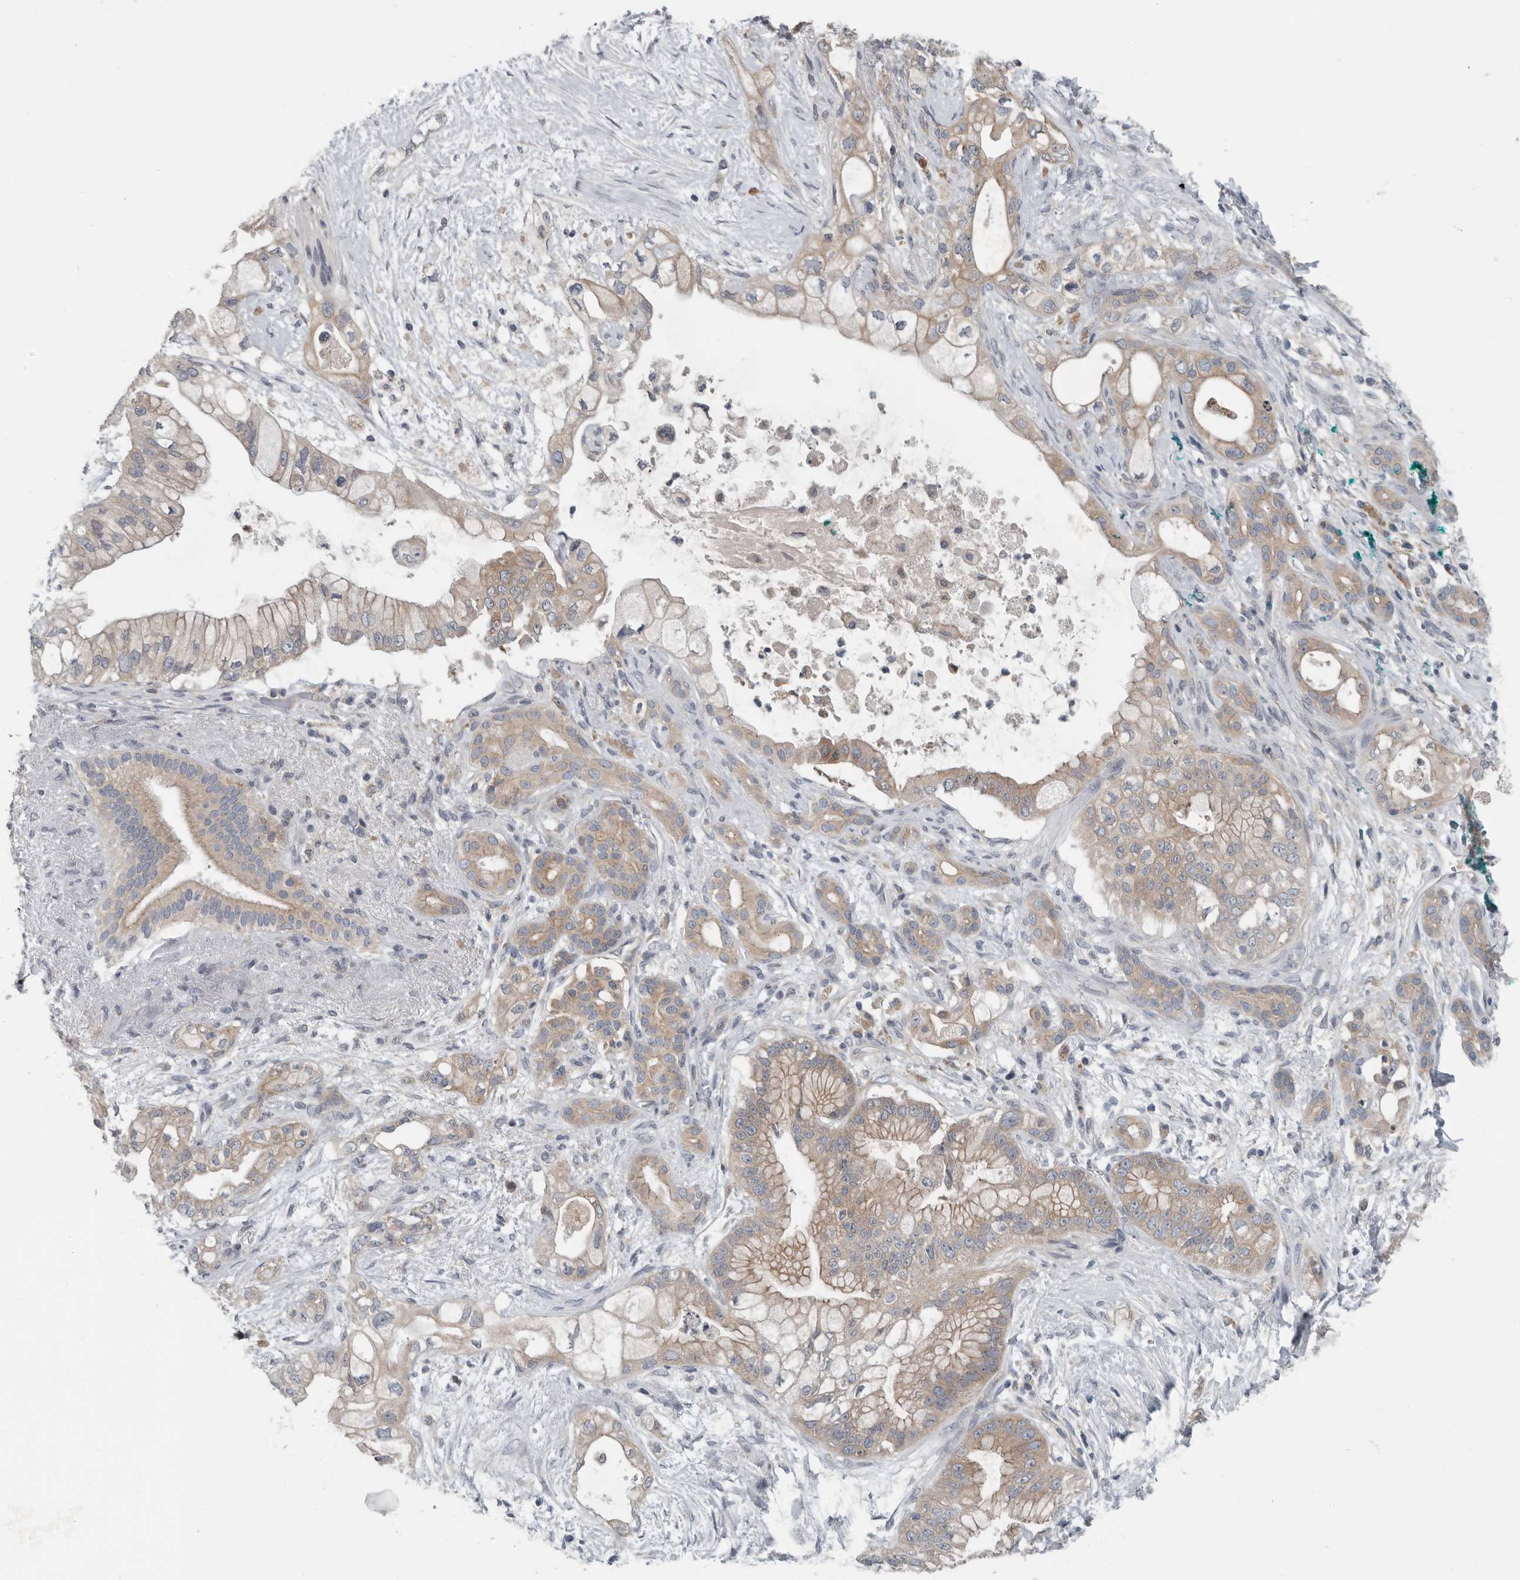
{"staining": {"intensity": "weak", "quantity": ">75%", "location": "cytoplasmic/membranous"}, "tissue": "pancreatic cancer", "cell_type": "Tumor cells", "image_type": "cancer", "snomed": [{"axis": "morphology", "description": "Adenocarcinoma, NOS"}, {"axis": "topography", "description": "Pancreas"}], "caption": "This micrograph displays immunohistochemistry staining of pancreatic cancer, with low weak cytoplasmic/membranous expression in approximately >75% of tumor cells.", "gene": "TMEM199", "patient": {"sex": "male", "age": 53}}